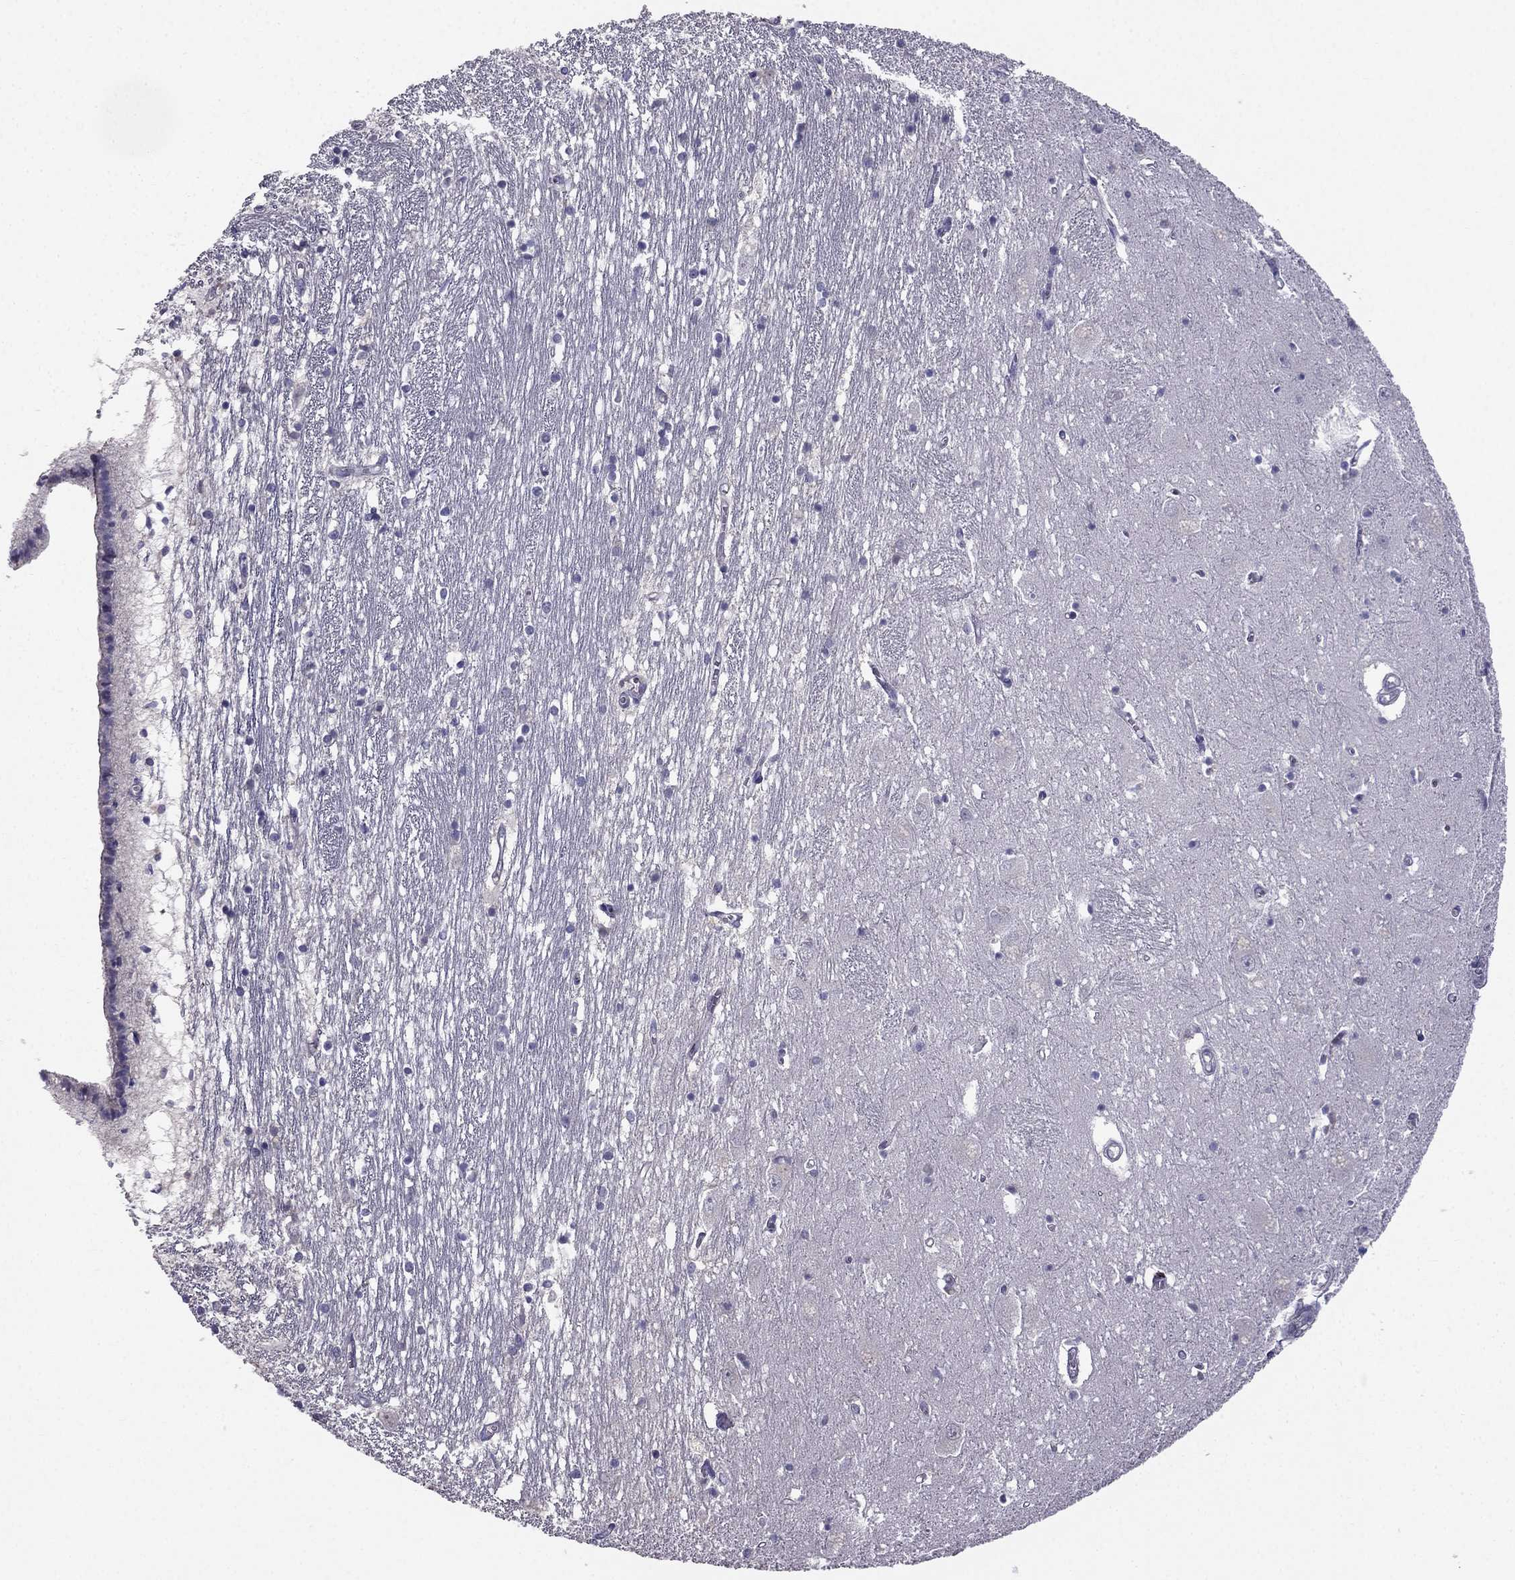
{"staining": {"intensity": "negative", "quantity": "none", "location": "none"}, "tissue": "caudate", "cell_type": "Glial cells", "image_type": "normal", "snomed": [{"axis": "morphology", "description": "Normal tissue, NOS"}, {"axis": "topography", "description": "Lateral ventricle wall"}], "caption": "Immunohistochemistry image of normal human caudate stained for a protein (brown), which displays no positivity in glial cells.", "gene": "HSFX1", "patient": {"sex": "female", "age": 71}}